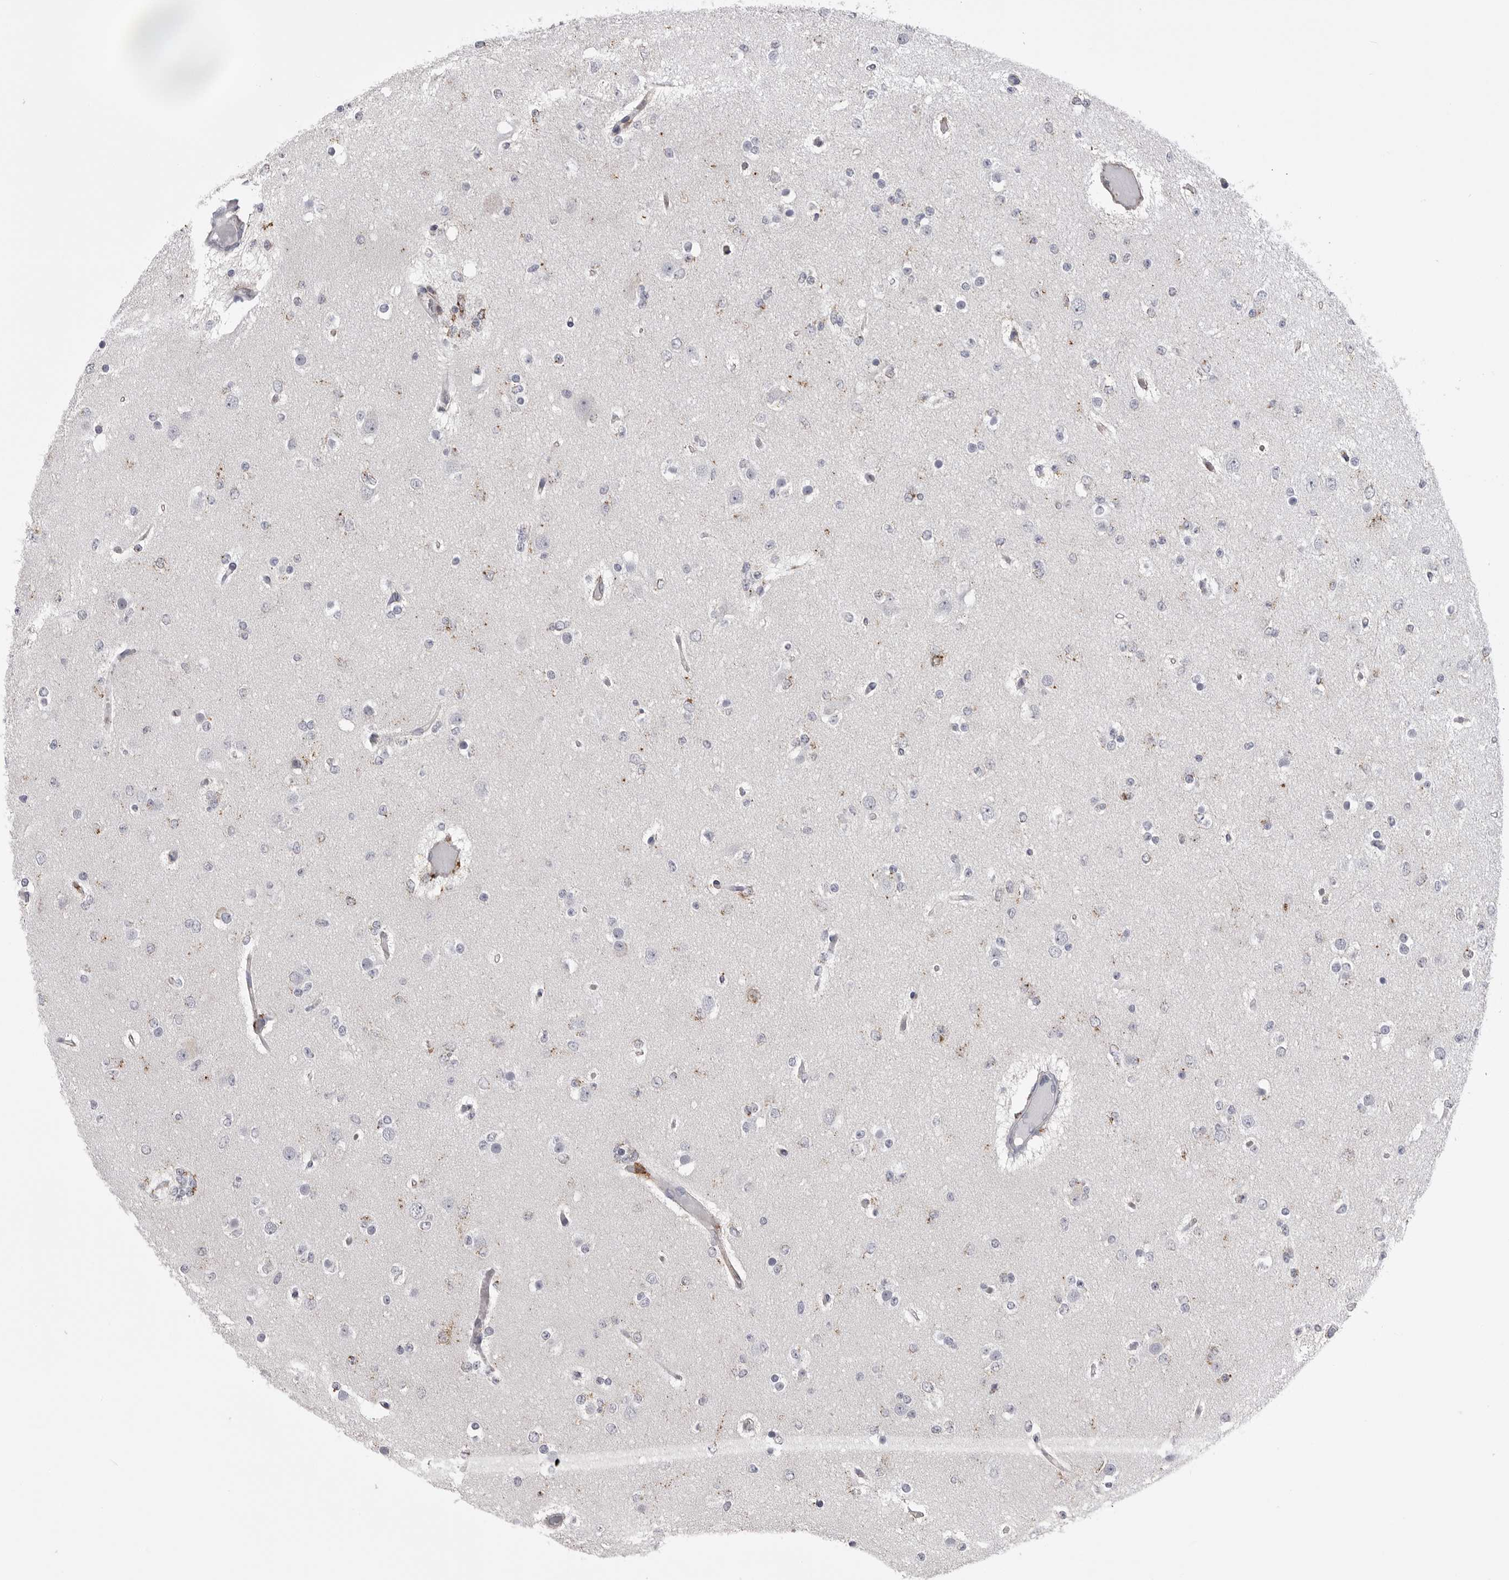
{"staining": {"intensity": "negative", "quantity": "none", "location": "none"}, "tissue": "glioma", "cell_type": "Tumor cells", "image_type": "cancer", "snomed": [{"axis": "morphology", "description": "Glioma, malignant, Low grade"}, {"axis": "topography", "description": "Brain"}], "caption": "Immunohistochemical staining of human glioma reveals no significant positivity in tumor cells.", "gene": "PSPN", "patient": {"sex": "female", "age": 22}}